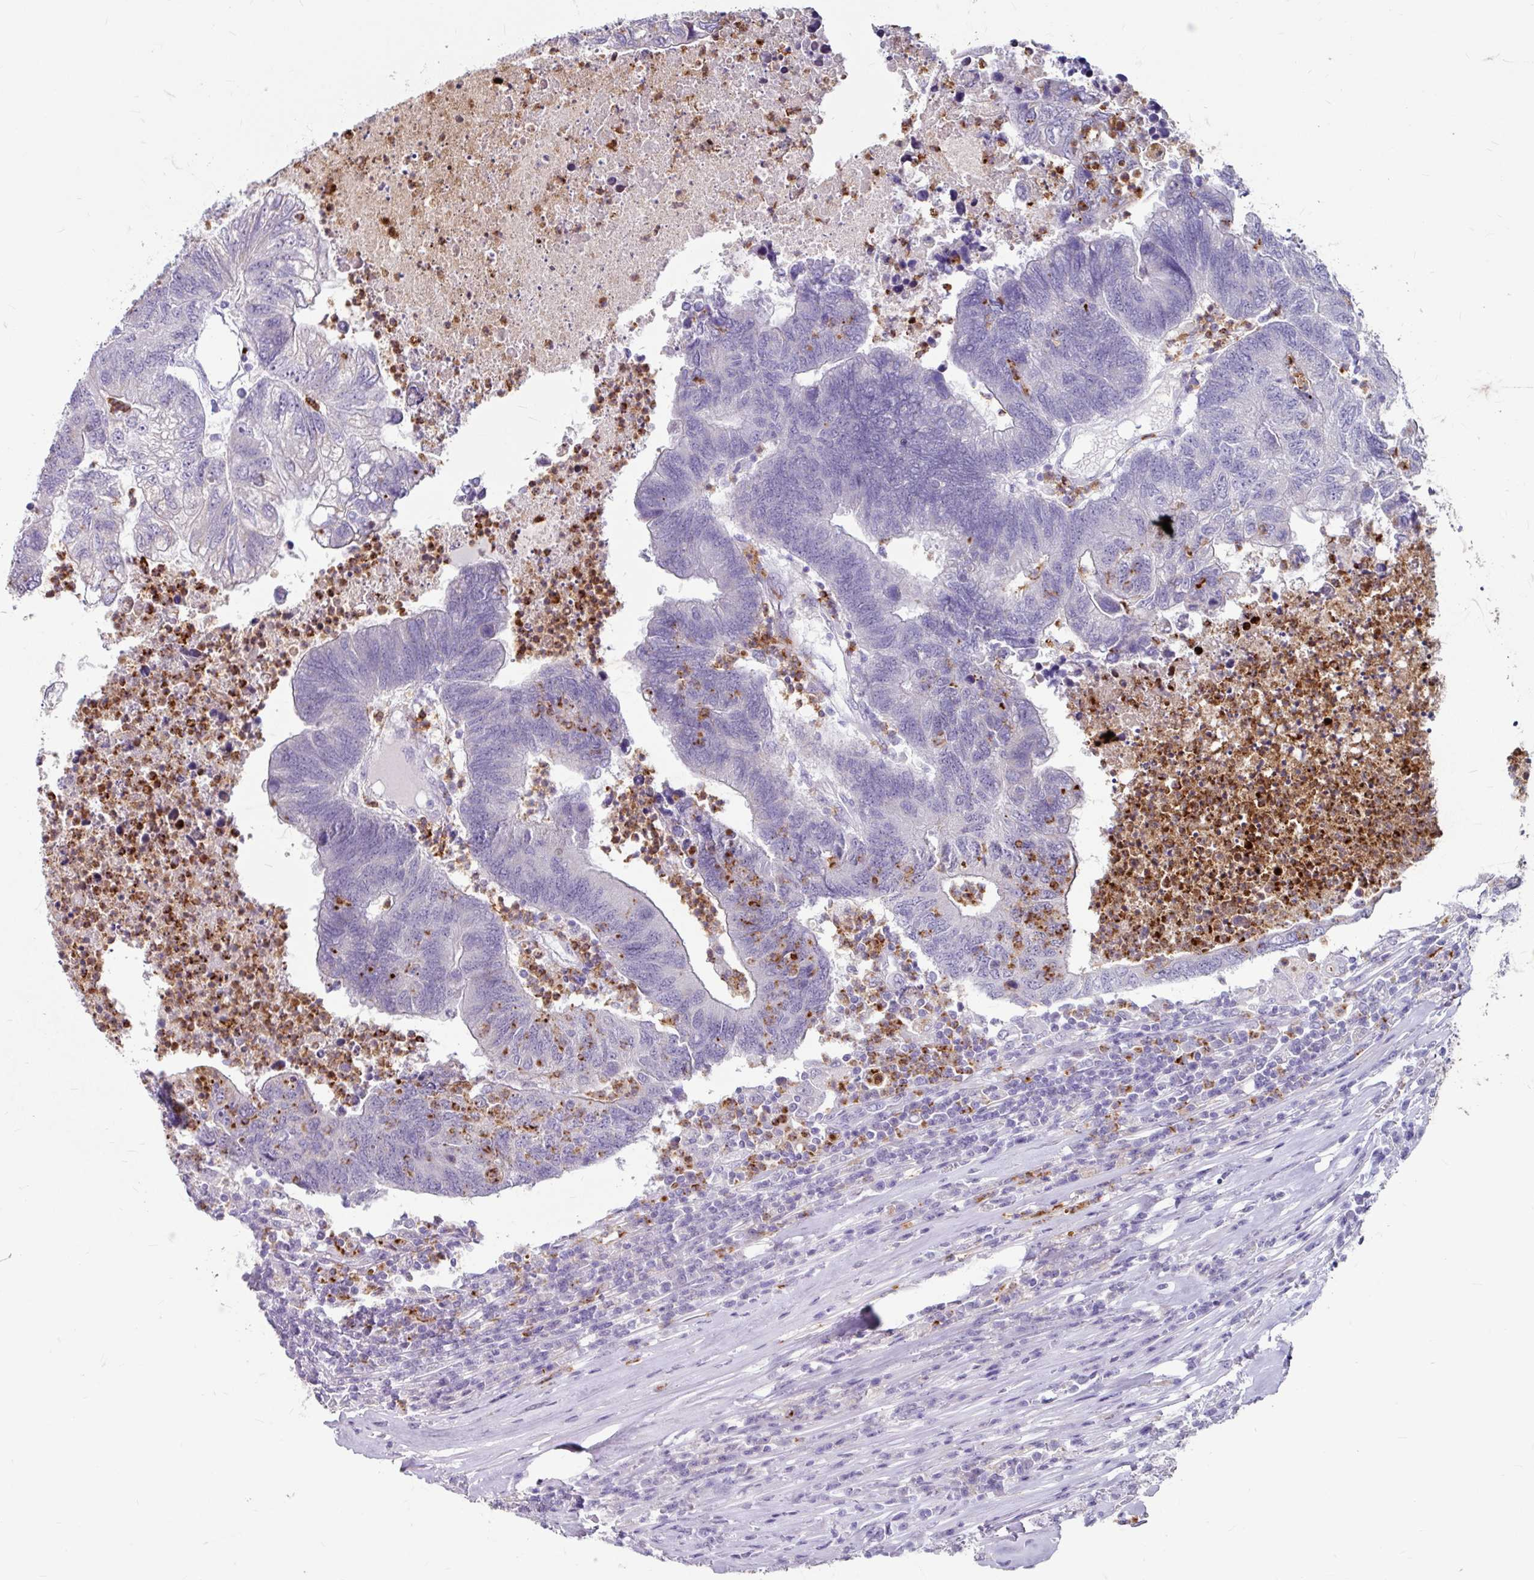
{"staining": {"intensity": "negative", "quantity": "none", "location": "none"}, "tissue": "colorectal cancer", "cell_type": "Tumor cells", "image_type": "cancer", "snomed": [{"axis": "morphology", "description": "Adenocarcinoma, NOS"}, {"axis": "topography", "description": "Colon"}], "caption": "A high-resolution image shows immunohistochemistry (IHC) staining of colorectal cancer, which demonstrates no significant staining in tumor cells. (DAB immunohistochemistry (IHC) with hematoxylin counter stain).", "gene": "ANKRD1", "patient": {"sex": "female", "age": 48}}